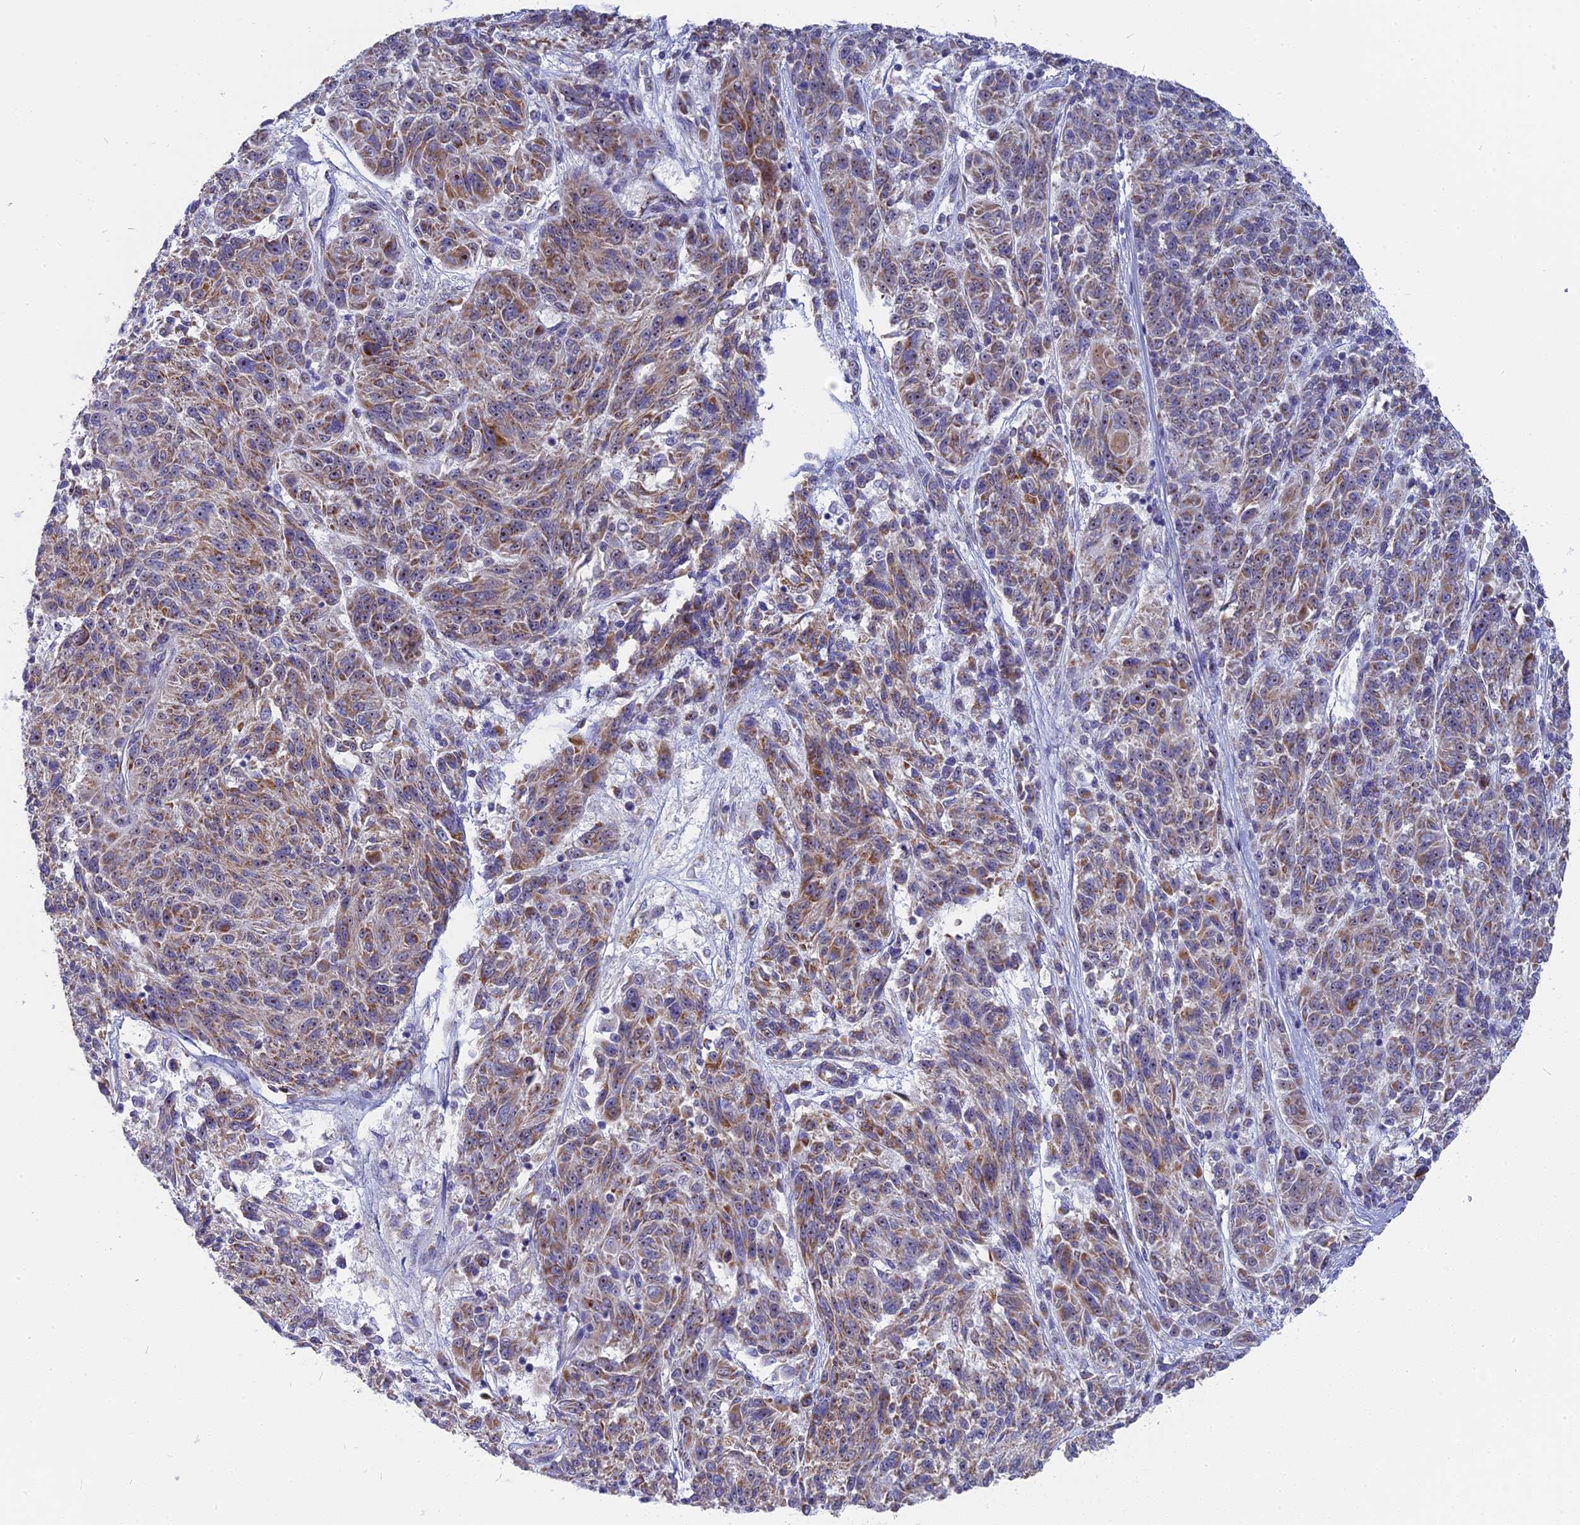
{"staining": {"intensity": "moderate", "quantity": ">75%", "location": "cytoplasmic/membranous"}, "tissue": "melanoma", "cell_type": "Tumor cells", "image_type": "cancer", "snomed": [{"axis": "morphology", "description": "Malignant melanoma, NOS"}, {"axis": "topography", "description": "Skin"}], "caption": "Human melanoma stained with a protein marker exhibits moderate staining in tumor cells.", "gene": "DTWD1", "patient": {"sex": "male", "age": 53}}